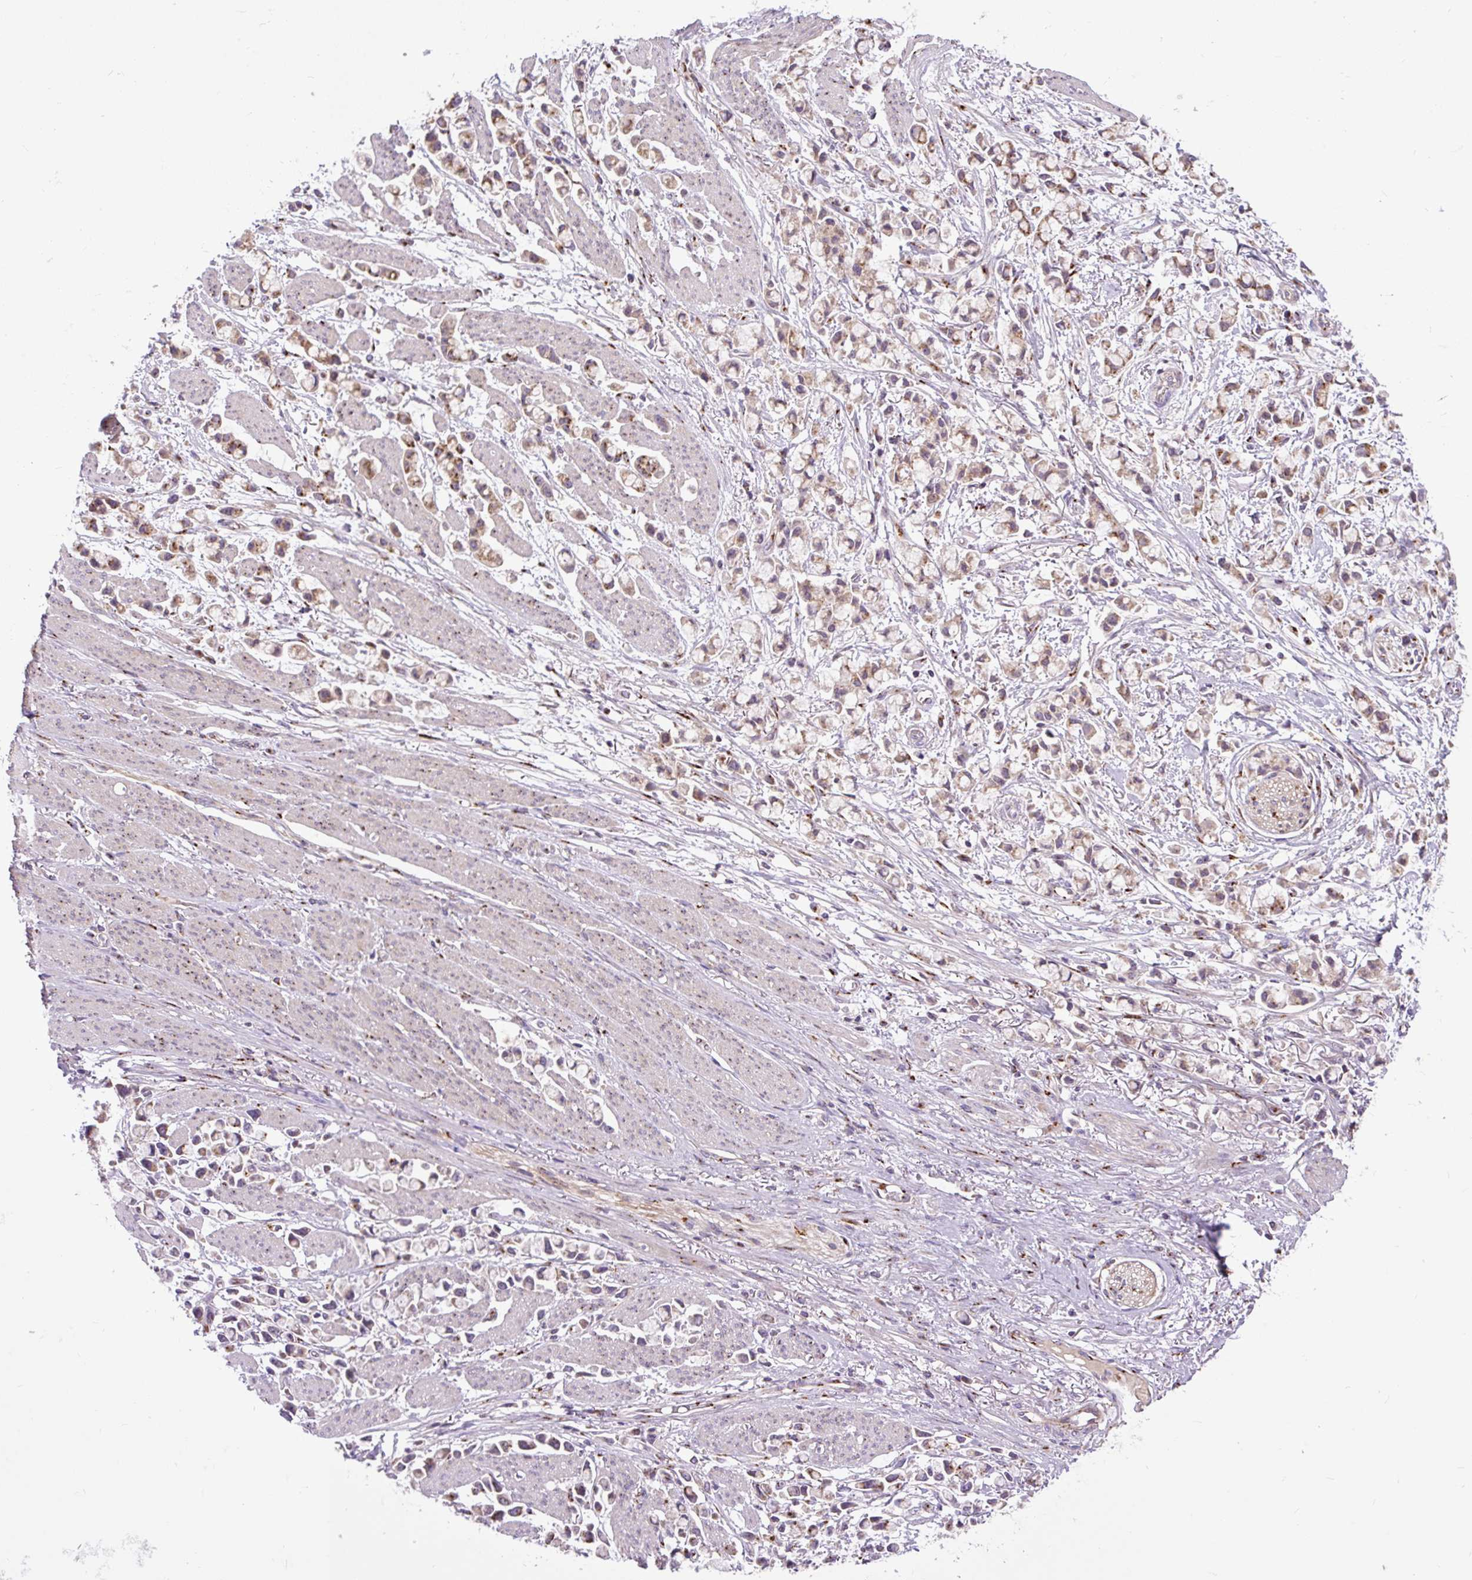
{"staining": {"intensity": "weak", "quantity": ">75%", "location": "cytoplasmic/membranous"}, "tissue": "stomach cancer", "cell_type": "Tumor cells", "image_type": "cancer", "snomed": [{"axis": "morphology", "description": "Adenocarcinoma, NOS"}, {"axis": "topography", "description": "Stomach"}], "caption": "Tumor cells display low levels of weak cytoplasmic/membranous expression in approximately >75% of cells in human stomach adenocarcinoma.", "gene": "MSMP", "patient": {"sex": "female", "age": 81}}